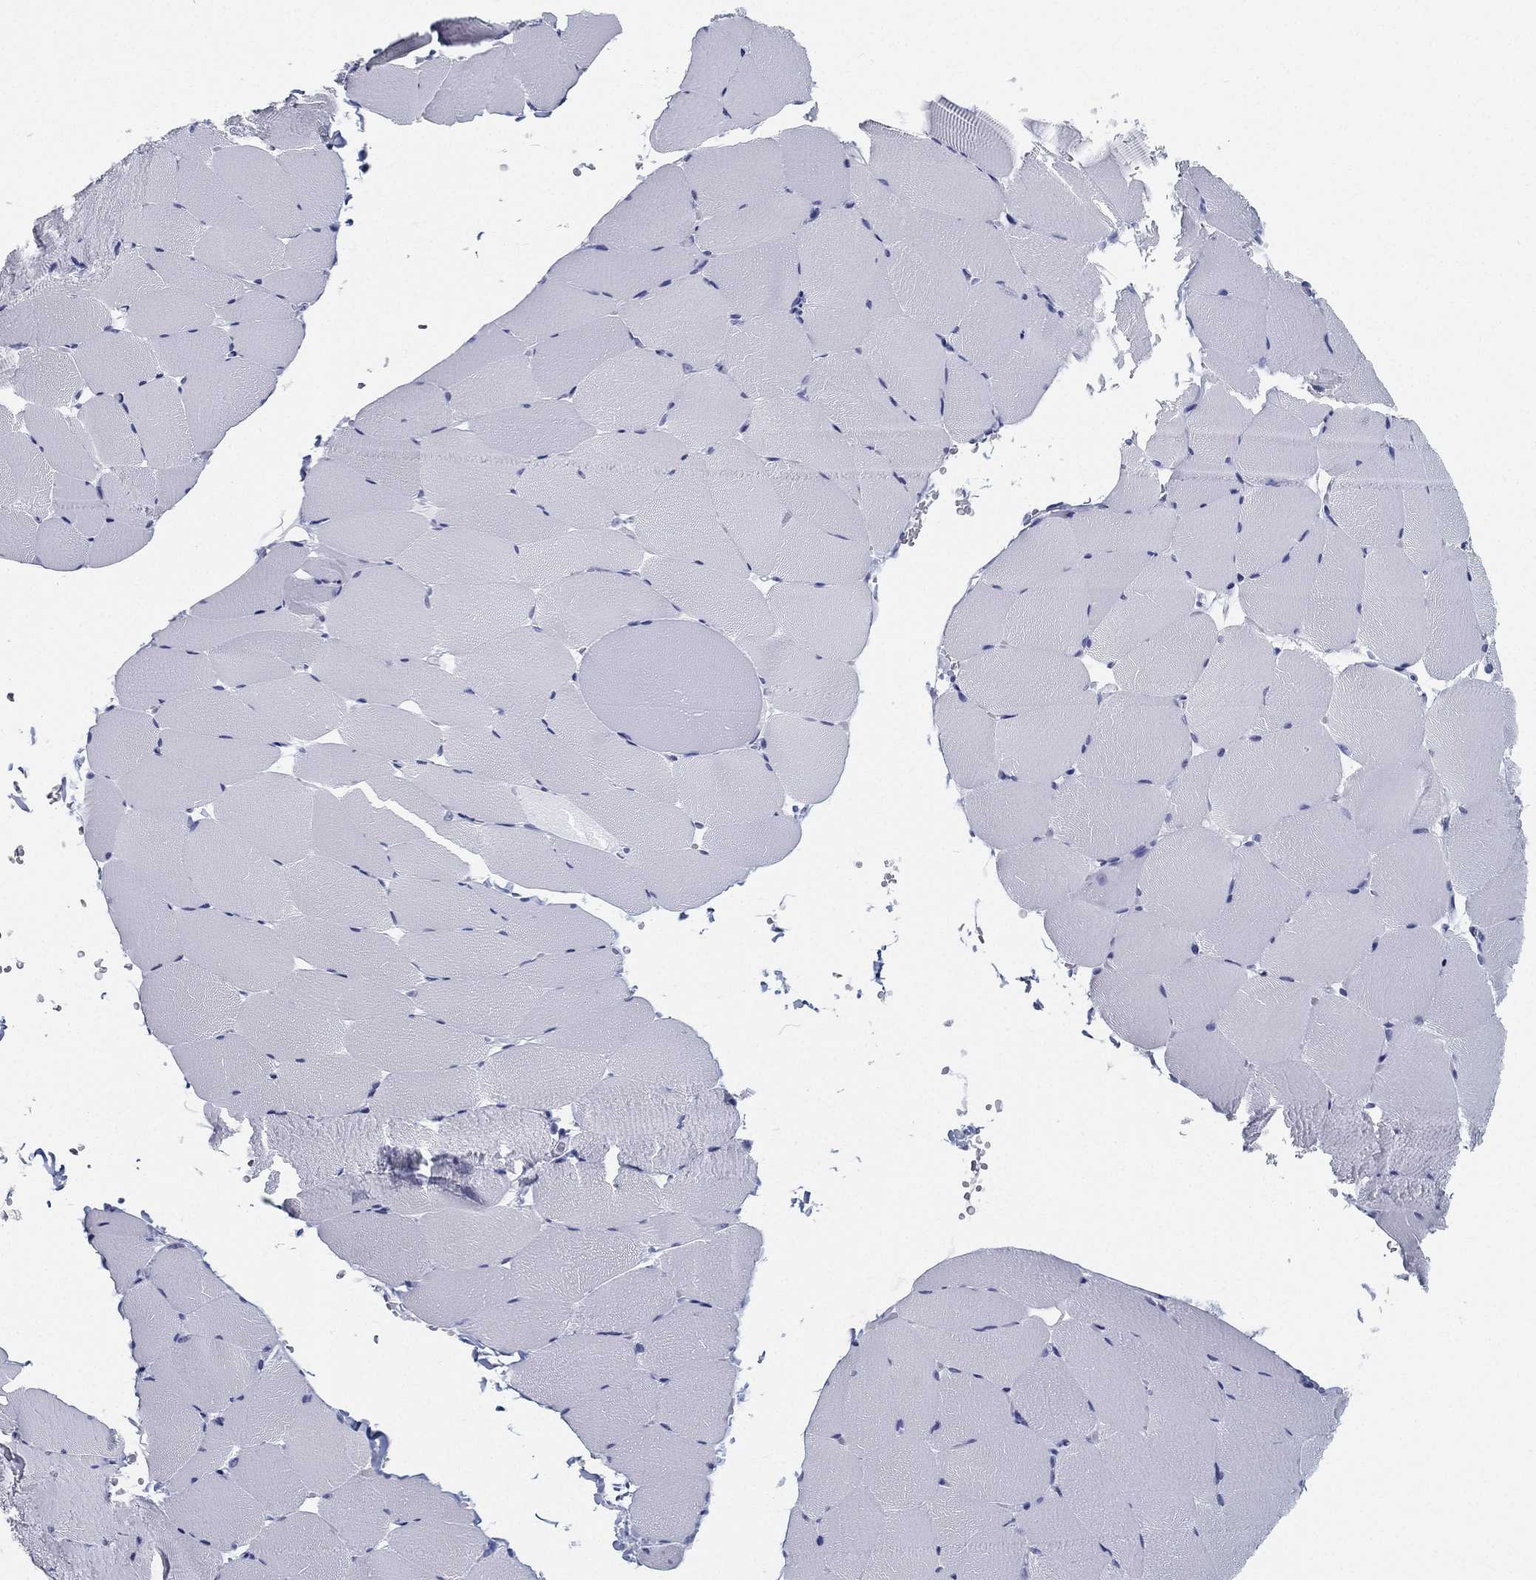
{"staining": {"intensity": "negative", "quantity": "none", "location": "none"}, "tissue": "skeletal muscle", "cell_type": "Myocytes", "image_type": "normal", "snomed": [{"axis": "morphology", "description": "Normal tissue, NOS"}, {"axis": "topography", "description": "Skeletal muscle"}], "caption": "IHC photomicrograph of normal human skeletal muscle stained for a protein (brown), which exhibits no staining in myocytes.", "gene": "ATP1B2", "patient": {"sex": "female", "age": 37}}